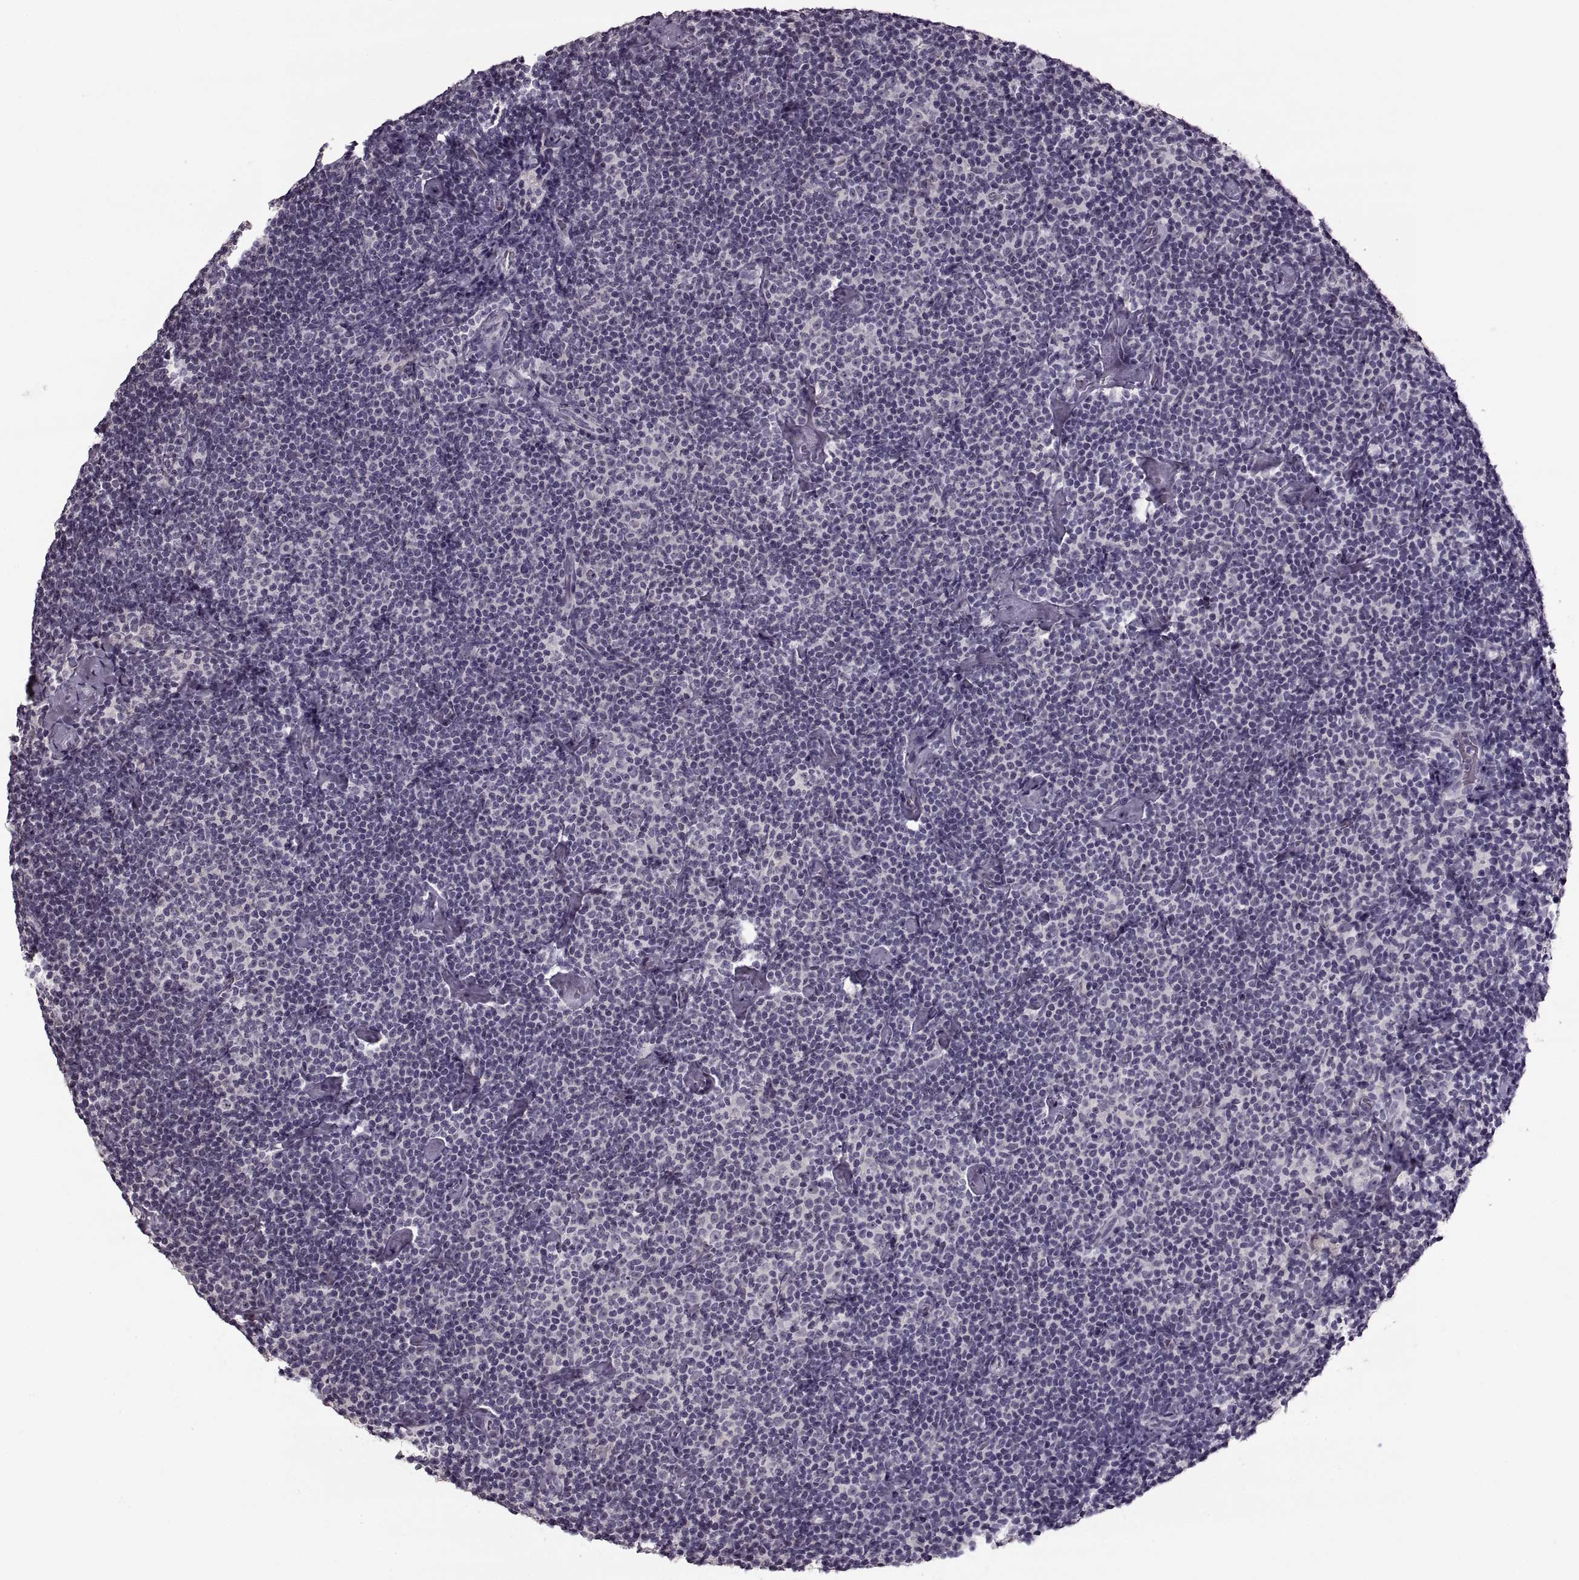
{"staining": {"intensity": "negative", "quantity": "none", "location": "none"}, "tissue": "lymphoma", "cell_type": "Tumor cells", "image_type": "cancer", "snomed": [{"axis": "morphology", "description": "Malignant lymphoma, non-Hodgkin's type, Low grade"}, {"axis": "topography", "description": "Lymph node"}], "caption": "Immunohistochemistry of human lymphoma demonstrates no expression in tumor cells.", "gene": "PAGE5", "patient": {"sex": "male", "age": 81}}